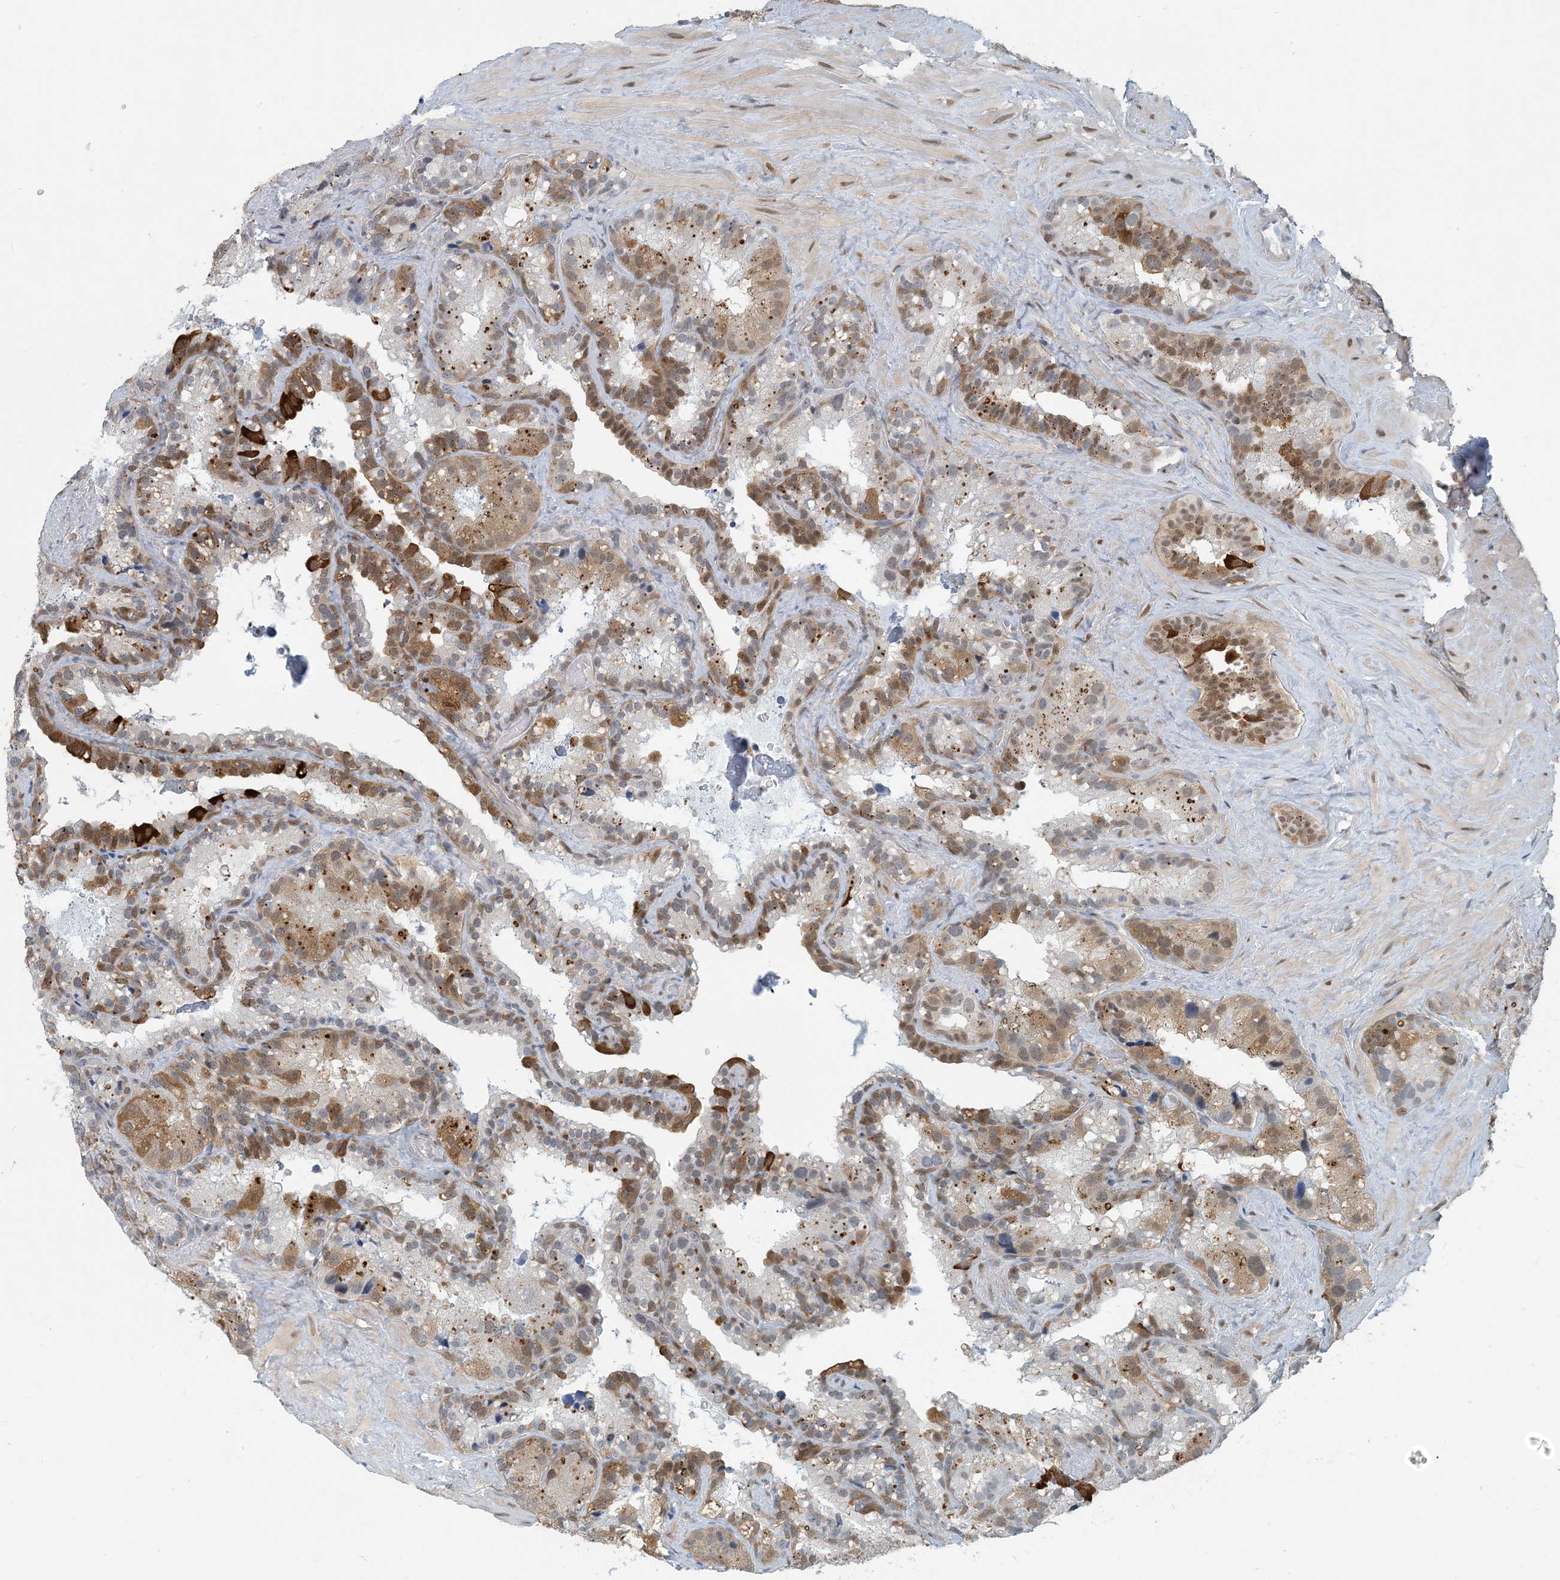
{"staining": {"intensity": "moderate", "quantity": "25%-75%", "location": "cytoplasmic/membranous,nuclear"}, "tissue": "seminal vesicle", "cell_type": "Glandular cells", "image_type": "normal", "snomed": [{"axis": "morphology", "description": "Normal tissue, NOS"}, {"axis": "topography", "description": "Prostate"}, {"axis": "topography", "description": "Seminal veicle"}], "caption": "Protein expression analysis of unremarkable human seminal vesicle reveals moderate cytoplasmic/membranous,nuclear staining in approximately 25%-75% of glandular cells. Immunohistochemistry stains the protein of interest in brown and the nuclei are stained blue.", "gene": "ZC3H12A", "patient": {"sex": "male", "age": 68}}